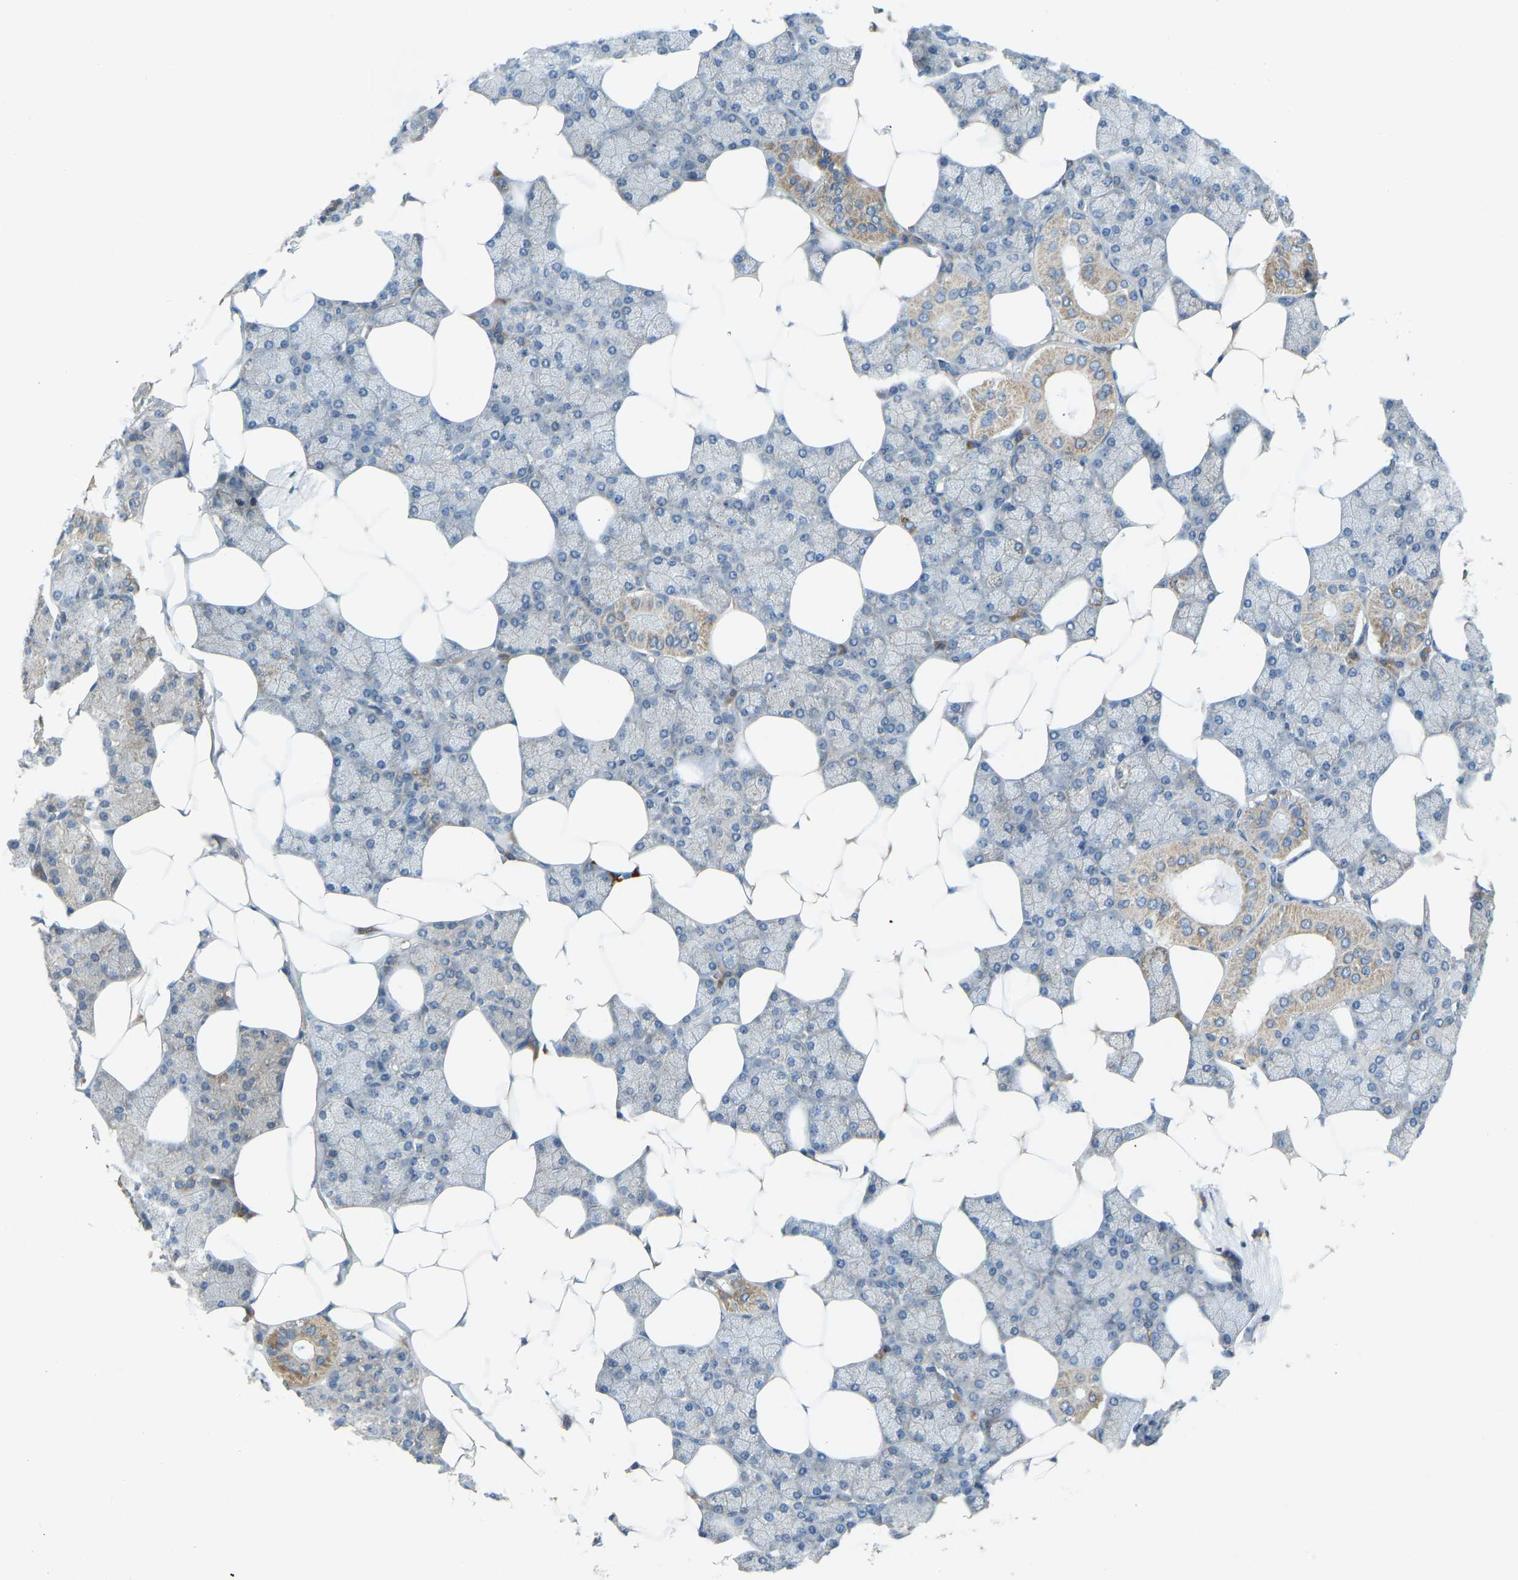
{"staining": {"intensity": "moderate", "quantity": "25%-75%", "location": "cytoplasmic/membranous"}, "tissue": "salivary gland", "cell_type": "Glandular cells", "image_type": "normal", "snomed": [{"axis": "morphology", "description": "Normal tissue, NOS"}, {"axis": "topography", "description": "Salivary gland"}], "caption": "Moderate cytoplasmic/membranous staining for a protein is identified in about 25%-75% of glandular cells of unremarkable salivary gland using immunohistochemistry (IHC).", "gene": "ZNF71", "patient": {"sex": "male", "age": 62}}